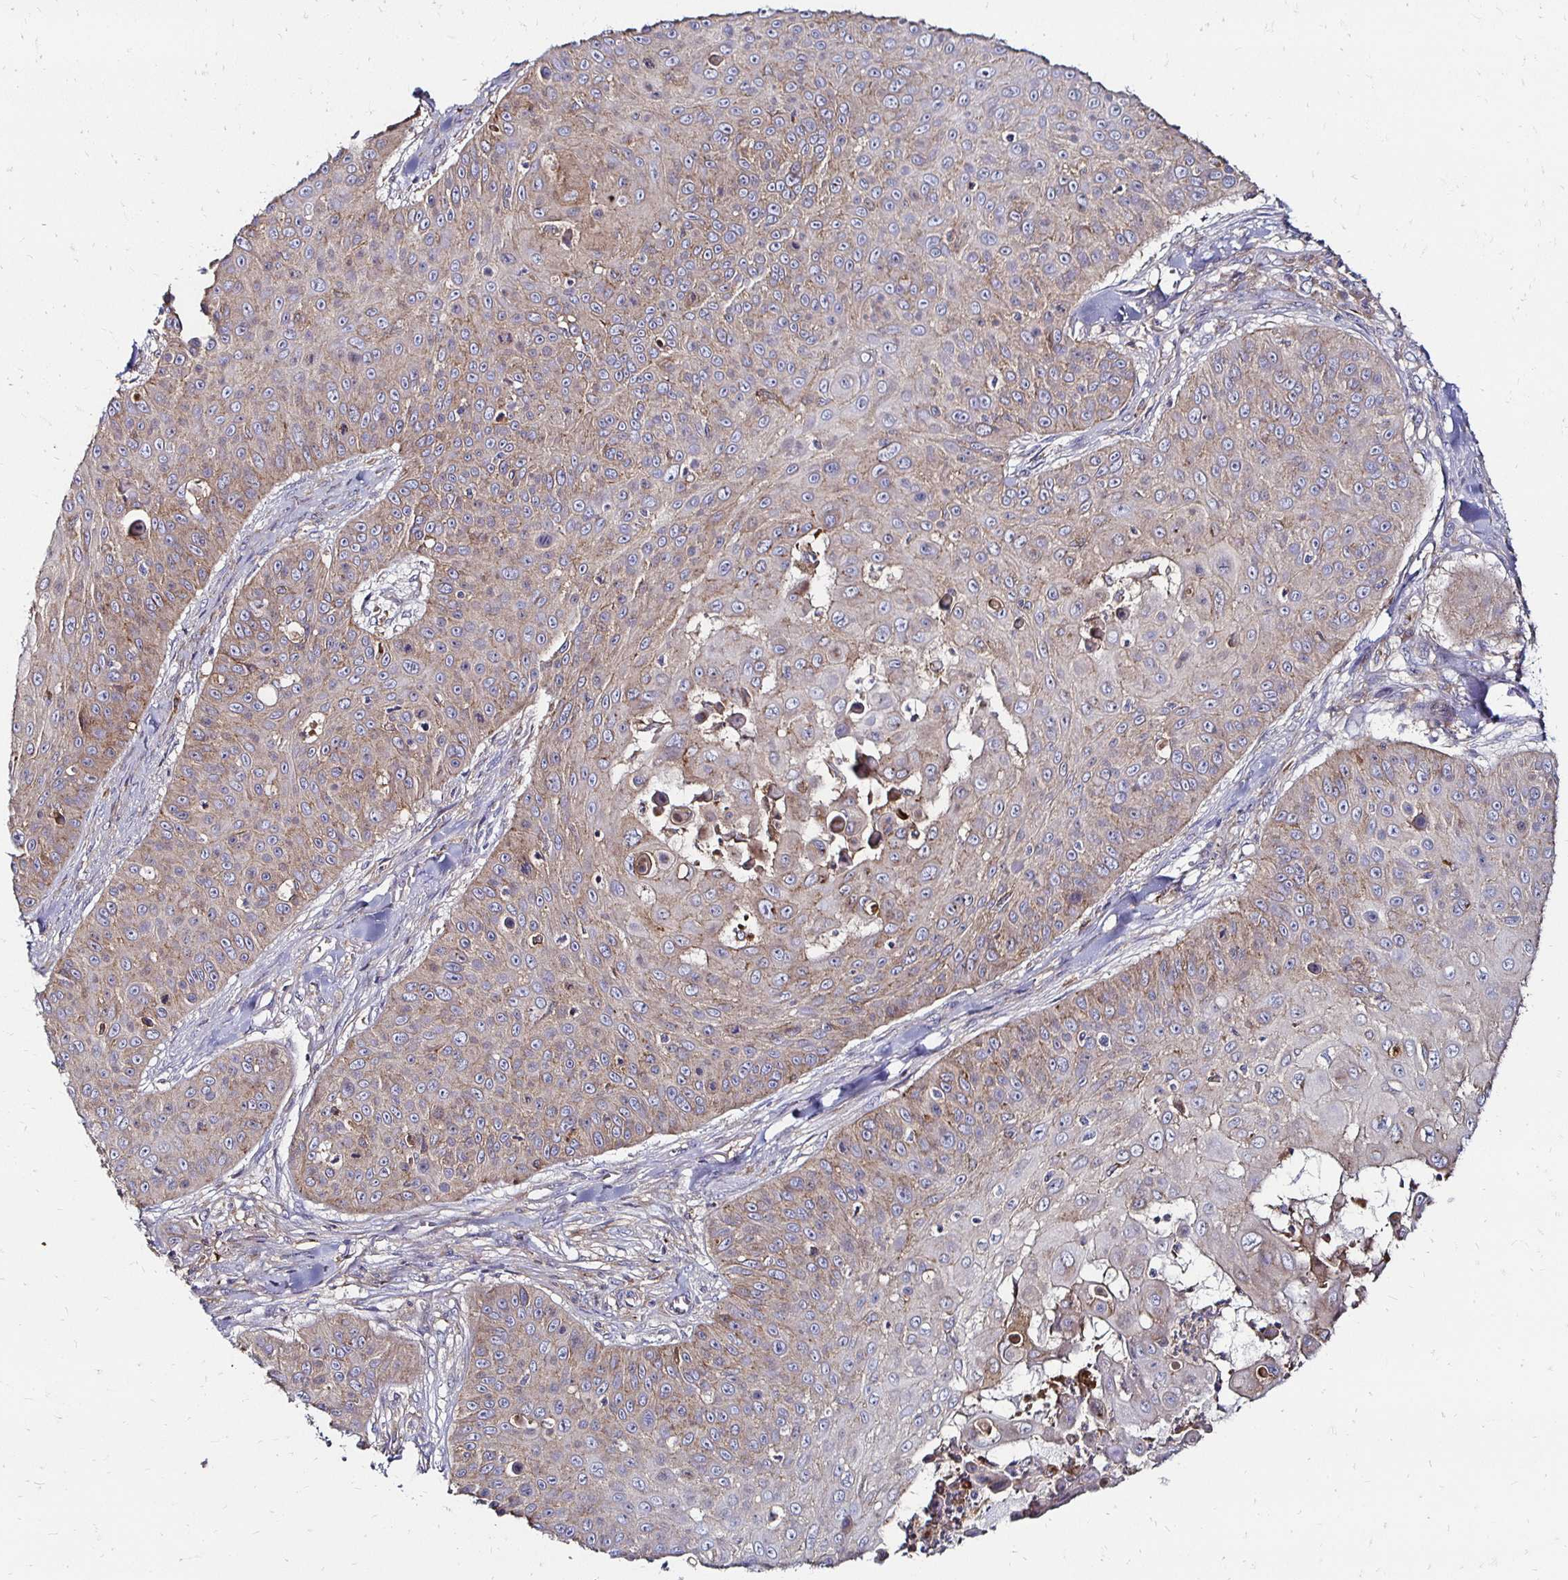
{"staining": {"intensity": "weak", "quantity": "25%-75%", "location": "cytoplasmic/membranous"}, "tissue": "skin cancer", "cell_type": "Tumor cells", "image_type": "cancer", "snomed": [{"axis": "morphology", "description": "Squamous cell carcinoma, NOS"}, {"axis": "topography", "description": "Skin"}], "caption": "Protein expression analysis of human skin cancer reveals weak cytoplasmic/membranous positivity in approximately 25%-75% of tumor cells. The protein is stained brown, and the nuclei are stained in blue (DAB (3,3'-diaminobenzidine) IHC with brightfield microscopy, high magnification).", "gene": "NCSTN", "patient": {"sex": "male", "age": 82}}